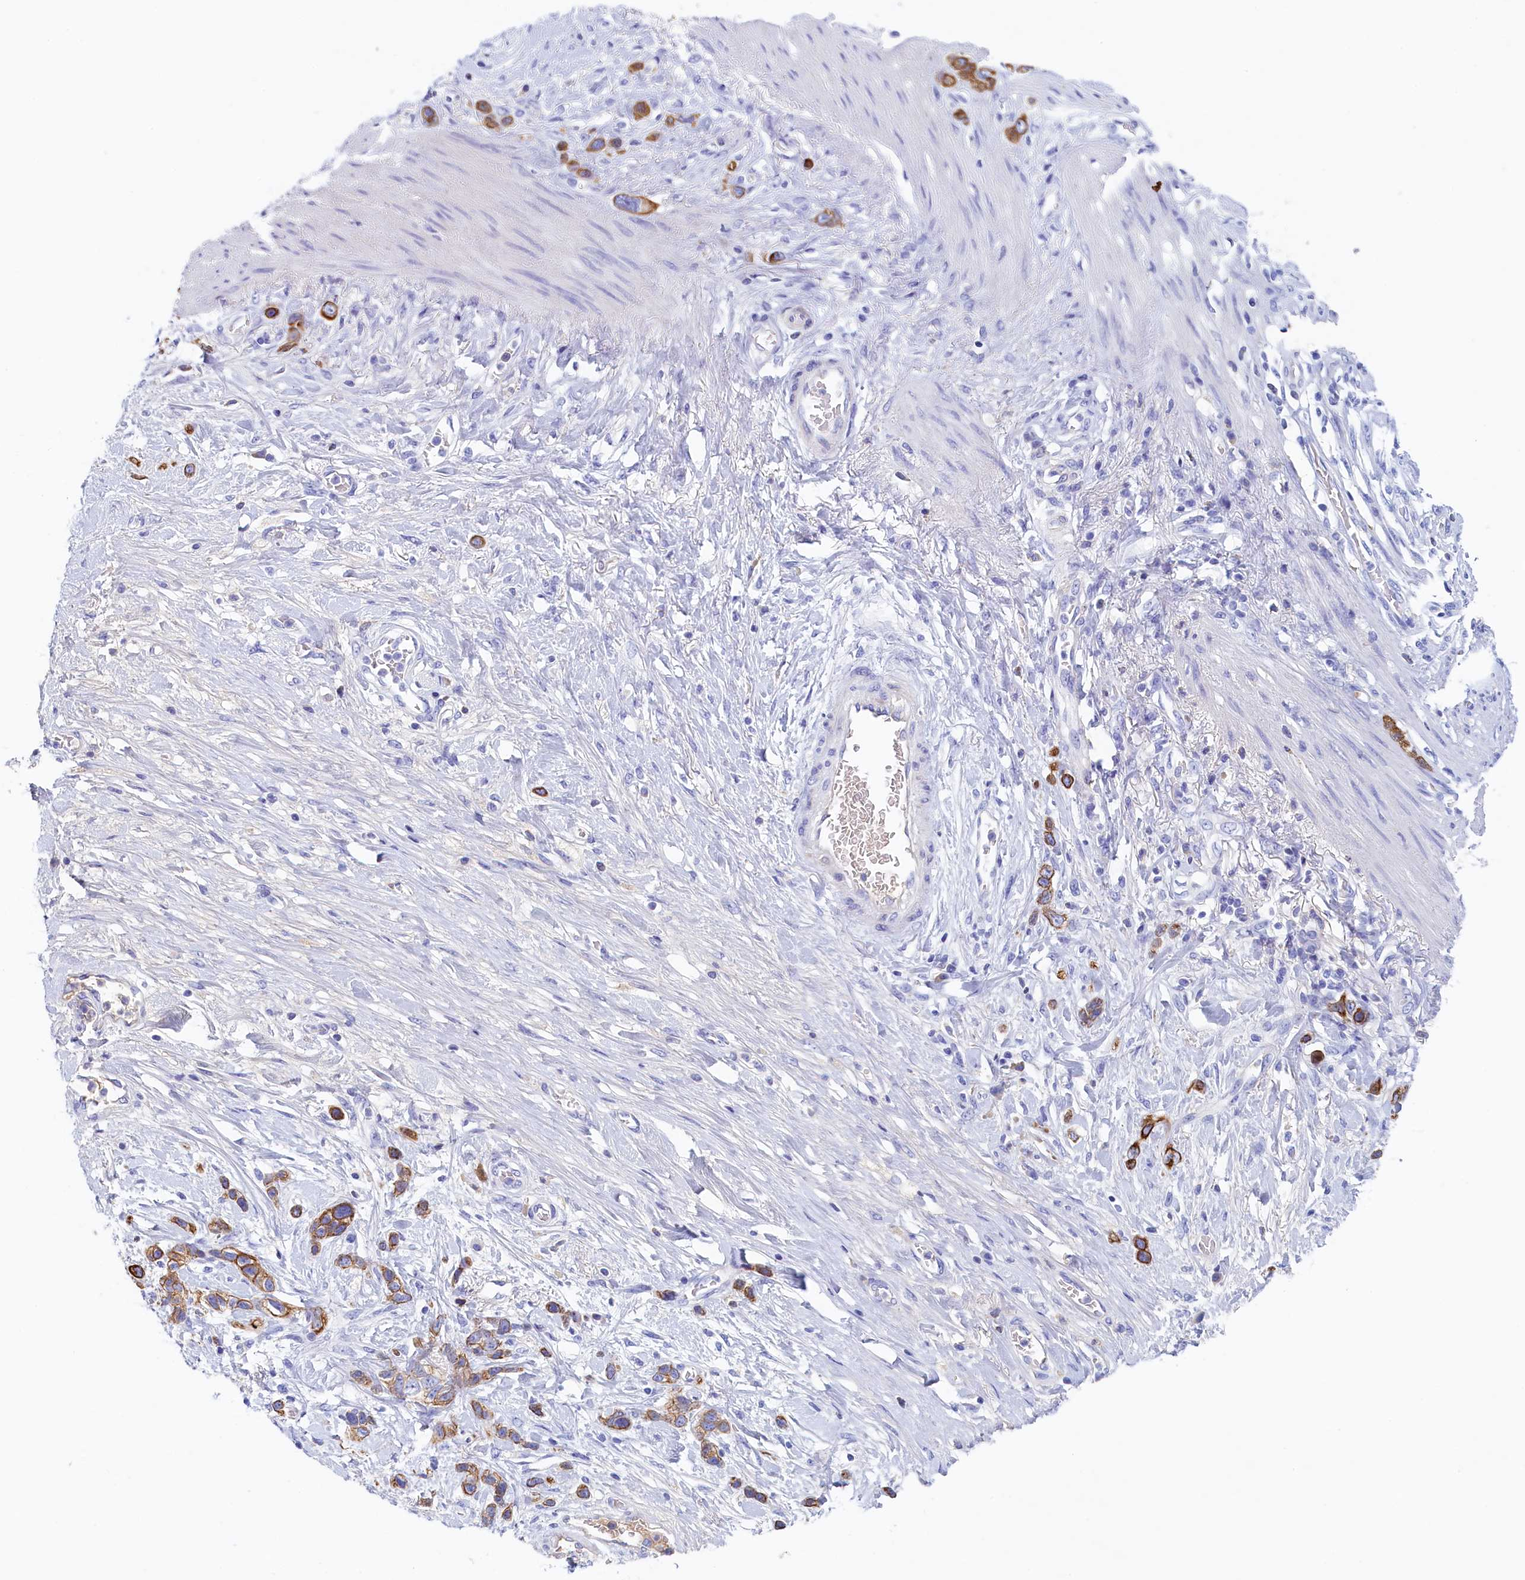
{"staining": {"intensity": "moderate", "quantity": ">75%", "location": "cytoplasmic/membranous"}, "tissue": "stomach cancer", "cell_type": "Tumor cells", "image_type": "cancer", "snomed": [{"axis": "morphology", "description": "Adenocarcinoma, NOS"}, {"axis": "morphology", "description": "Adenocarcinoma, High grade"}, {"axis": "topography", "description": "Stomach, upper"}, {"axis": "topography", "description": "Stomach, lower"}], "caption": "Immunohistochemistry (IHC) of stomach cancer exhibits medium levels of moderate cytoplasmic/membranous staining in about >75% of tumor cells.", "gene": "GUCA1C", "patient": {"sex": "female", "age": 65}}